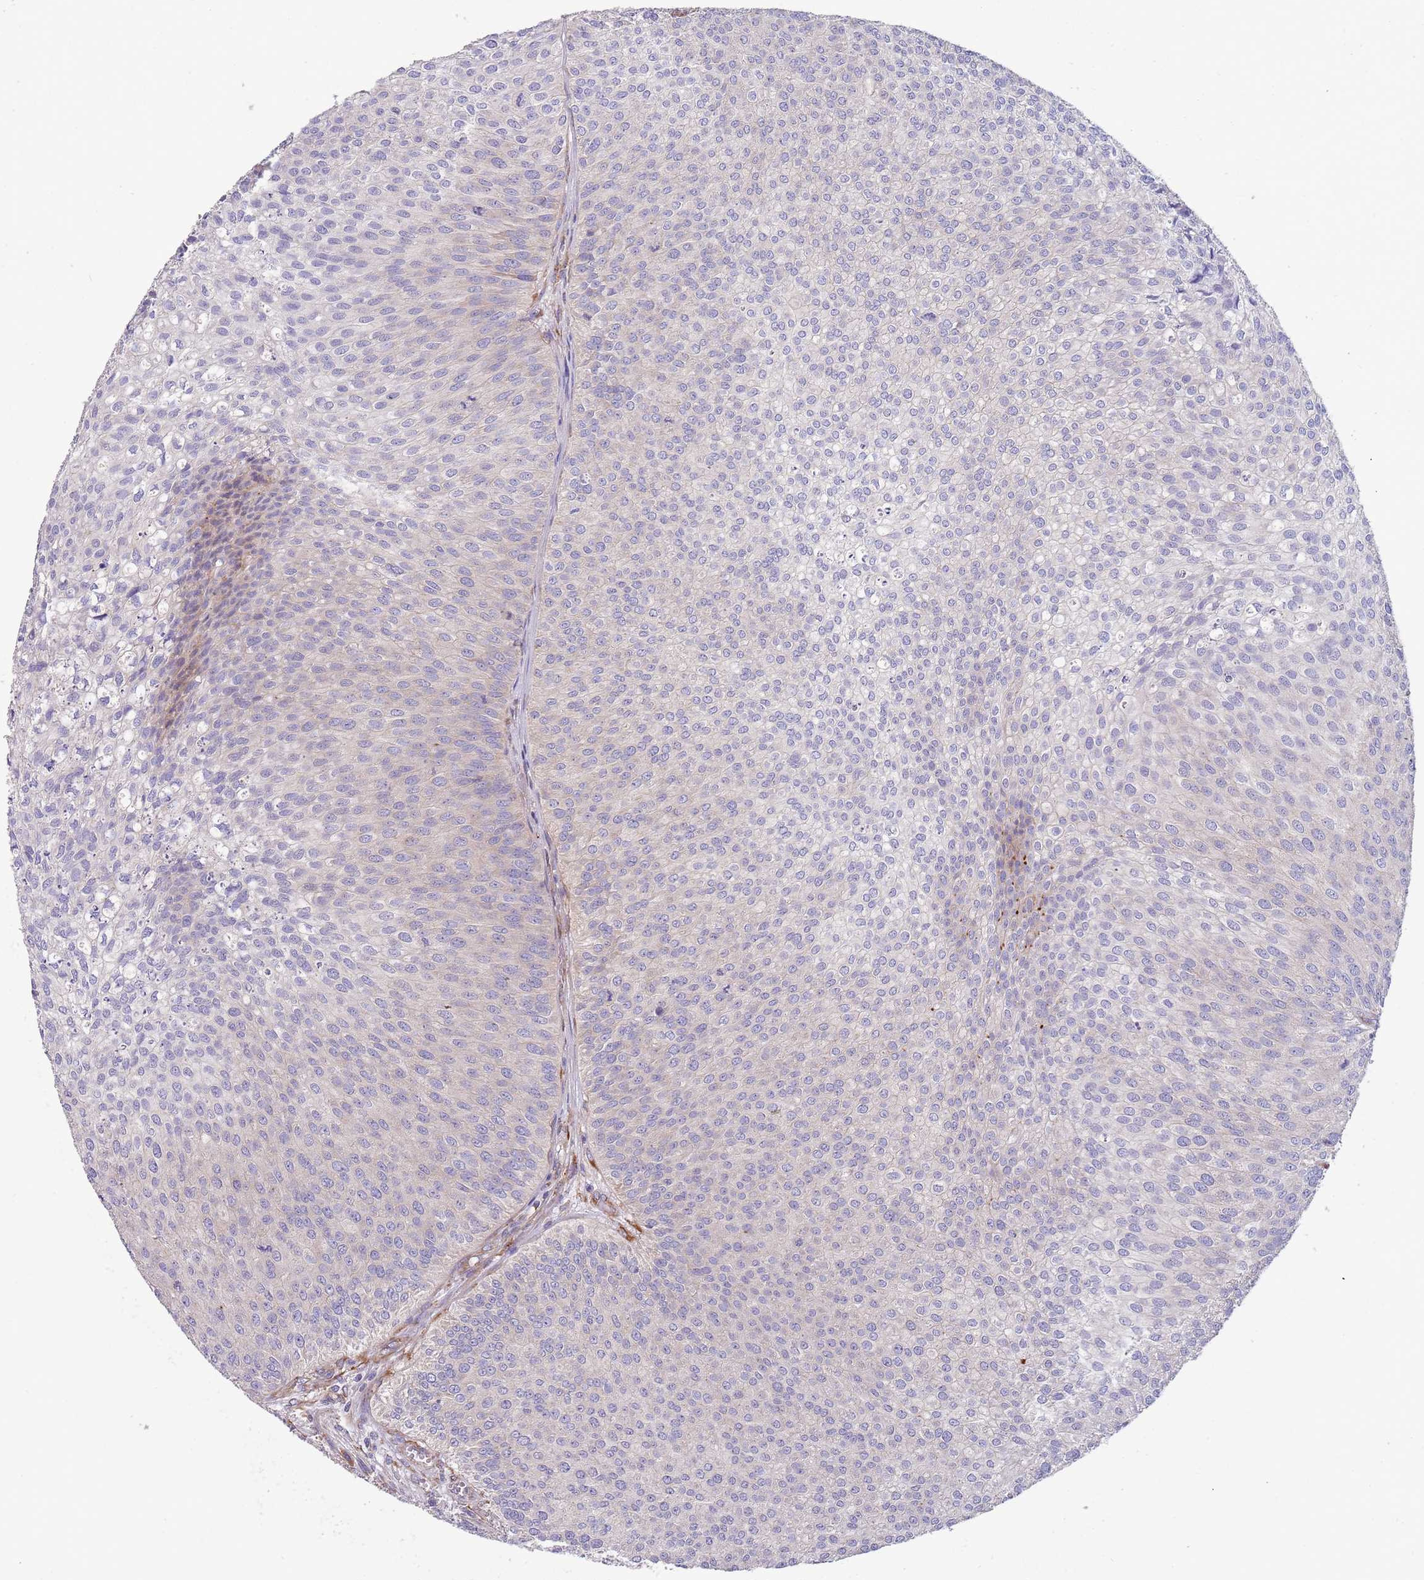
{"staining": {"intensity": "negative", "quantity": "none", "location": "none"}, "tissue": "urothelial cancer", "cell_type": "Tumor cells", "image_type": "cancer", "snomed": [{"axis": "morphology", "description": "Urothelial carcinoma, Low grade"}, {"axis": "topography", "description": "Urinary bladder"}], "caption": "This photomicrograph is of urothelial cancer stained with IHC to label a protein in brown with the nuclei are counter-stained blue. There is no expression in tumor cells.", "gene": "ARMCX6", "patient": {"sex": "male", "age": 84}}